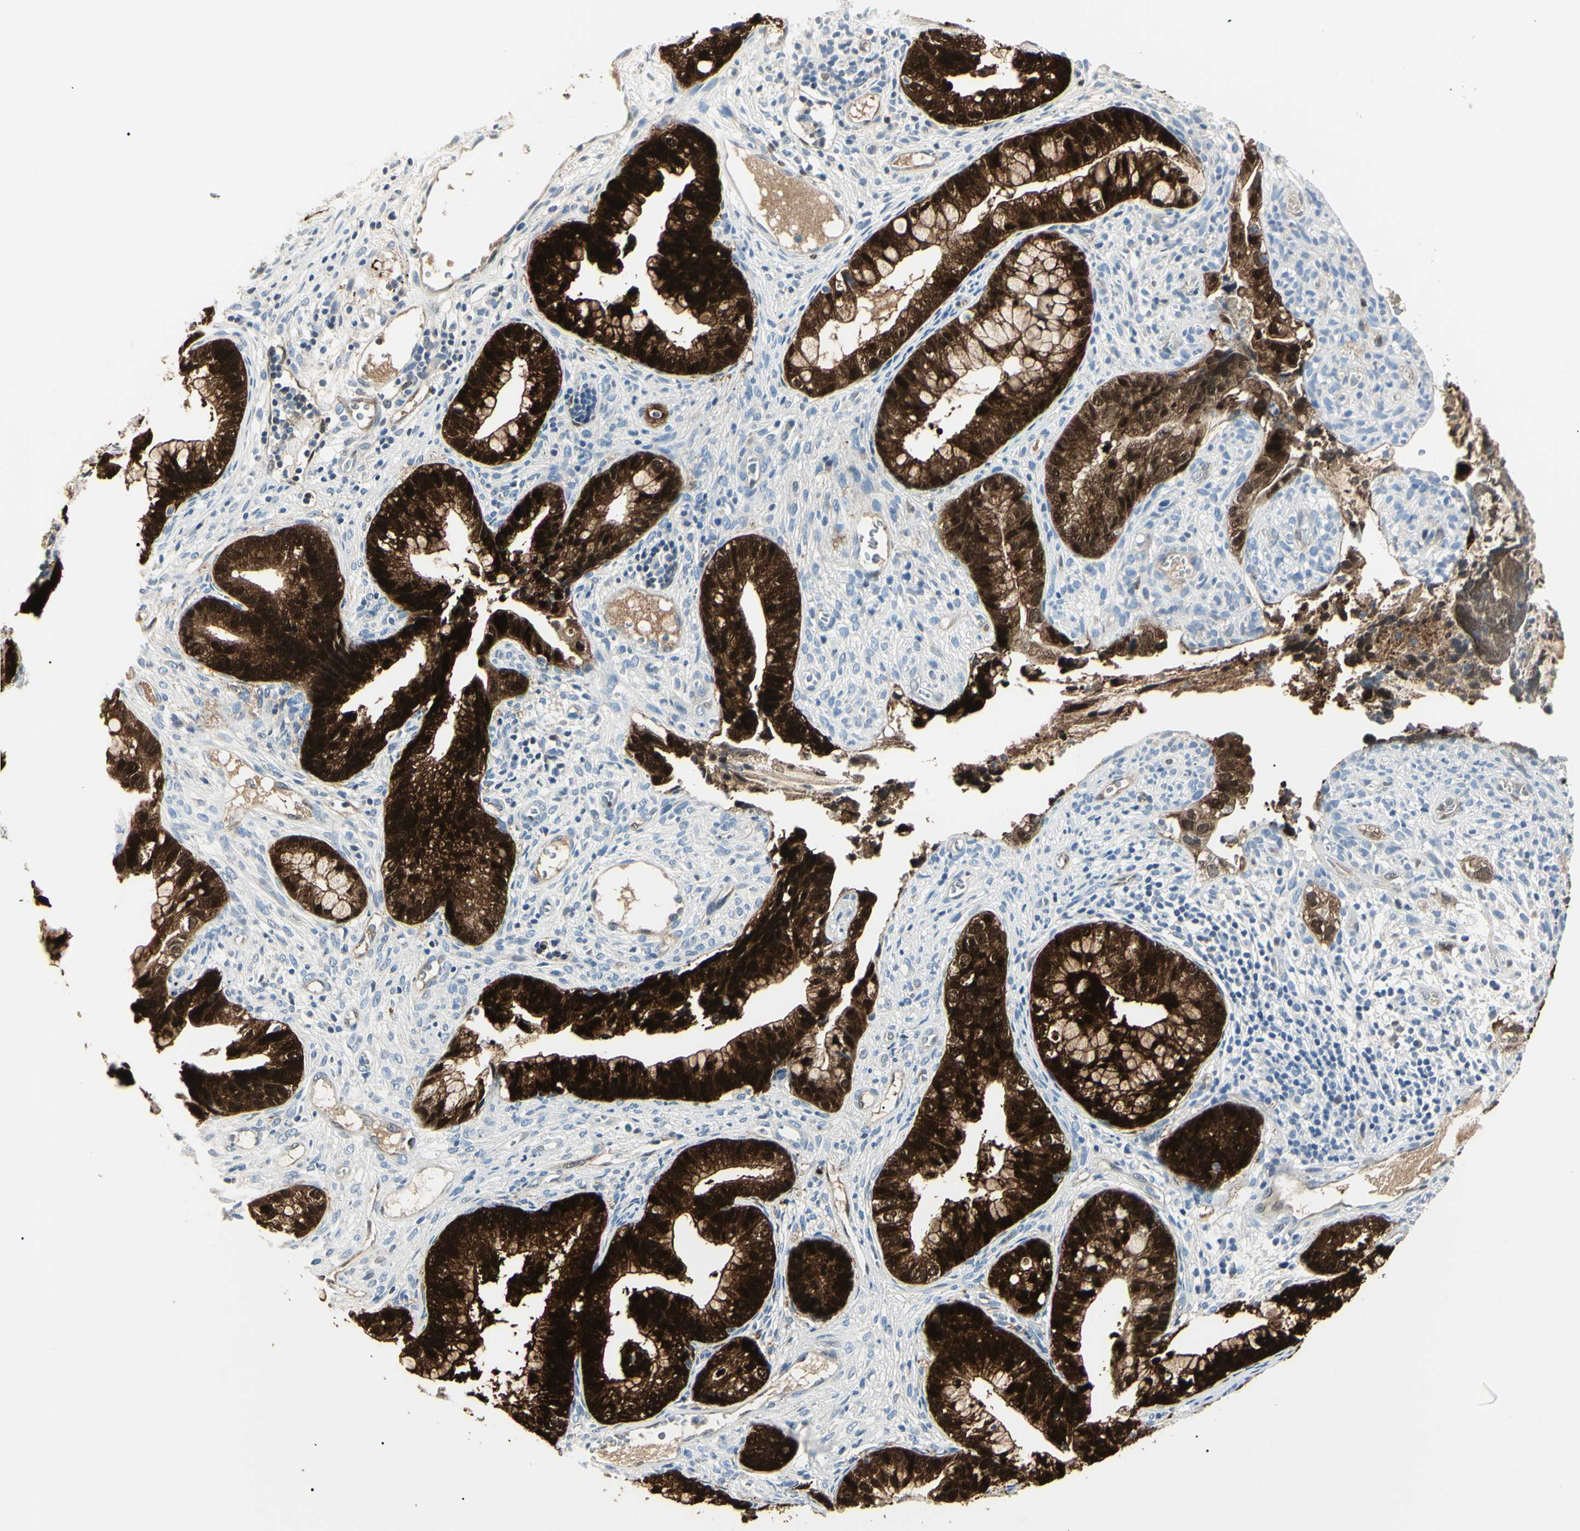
{"staining": {"intensity": "strong", "quantity": ">75%", "location": "cytoplasmic/membranous,nuclear"}, "tissue": "cervical cancer", "cell_type": "Tumor cells", "image_type": "cancer", "snomed": [{"axis": "morphology", "description": "Adenocarcinoma, NOS"}, {"axis": "topography", "description": "Cervix"}], "caption": "Adenocarcinoma (cervical) was stained to show a protein in brown. There is high levels of strong cytoplasmic/membranous and nuclear expression in about >75% of tumor cells.", "gene": "AKR1C3", "patient": {"sex": "female", "age": 44}}